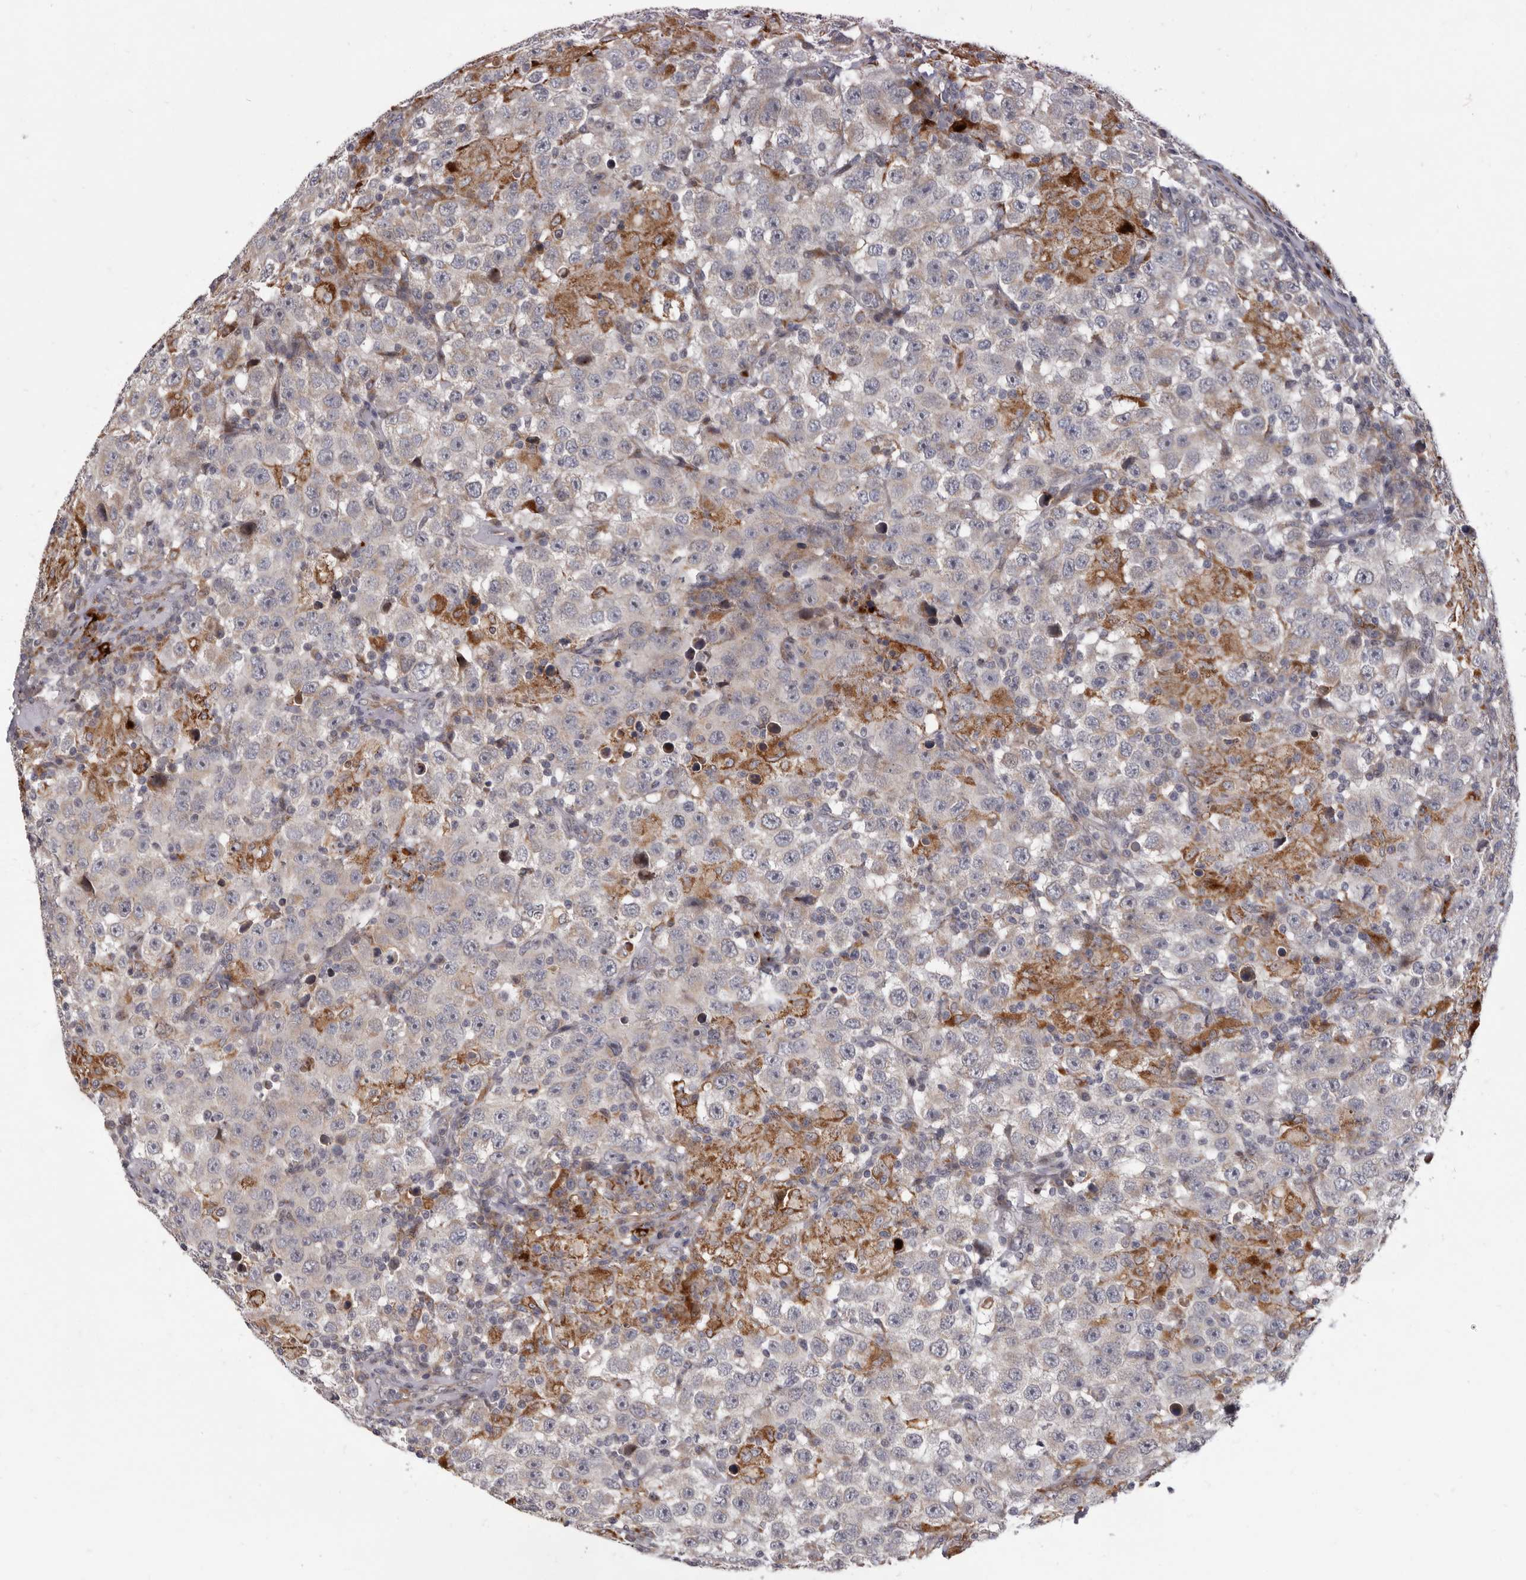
{"staining": {"intensity": "negative", "quantity": "none", "location": "none"}, "tissue": "testis cancer", "cell_type": "Tumor cells", "image_type": "cancer", "snomed": [{"axis": "morphology", "description": "Seminoma, NOS"}, {"axis": "topography", "description": "Testis"}], "caption": "Micrograph shows no protein expression in tumor cells of seminoma (testis) tissue.", "gene": "TOR3A", "patient": {"sex": "male", "age": 41}}